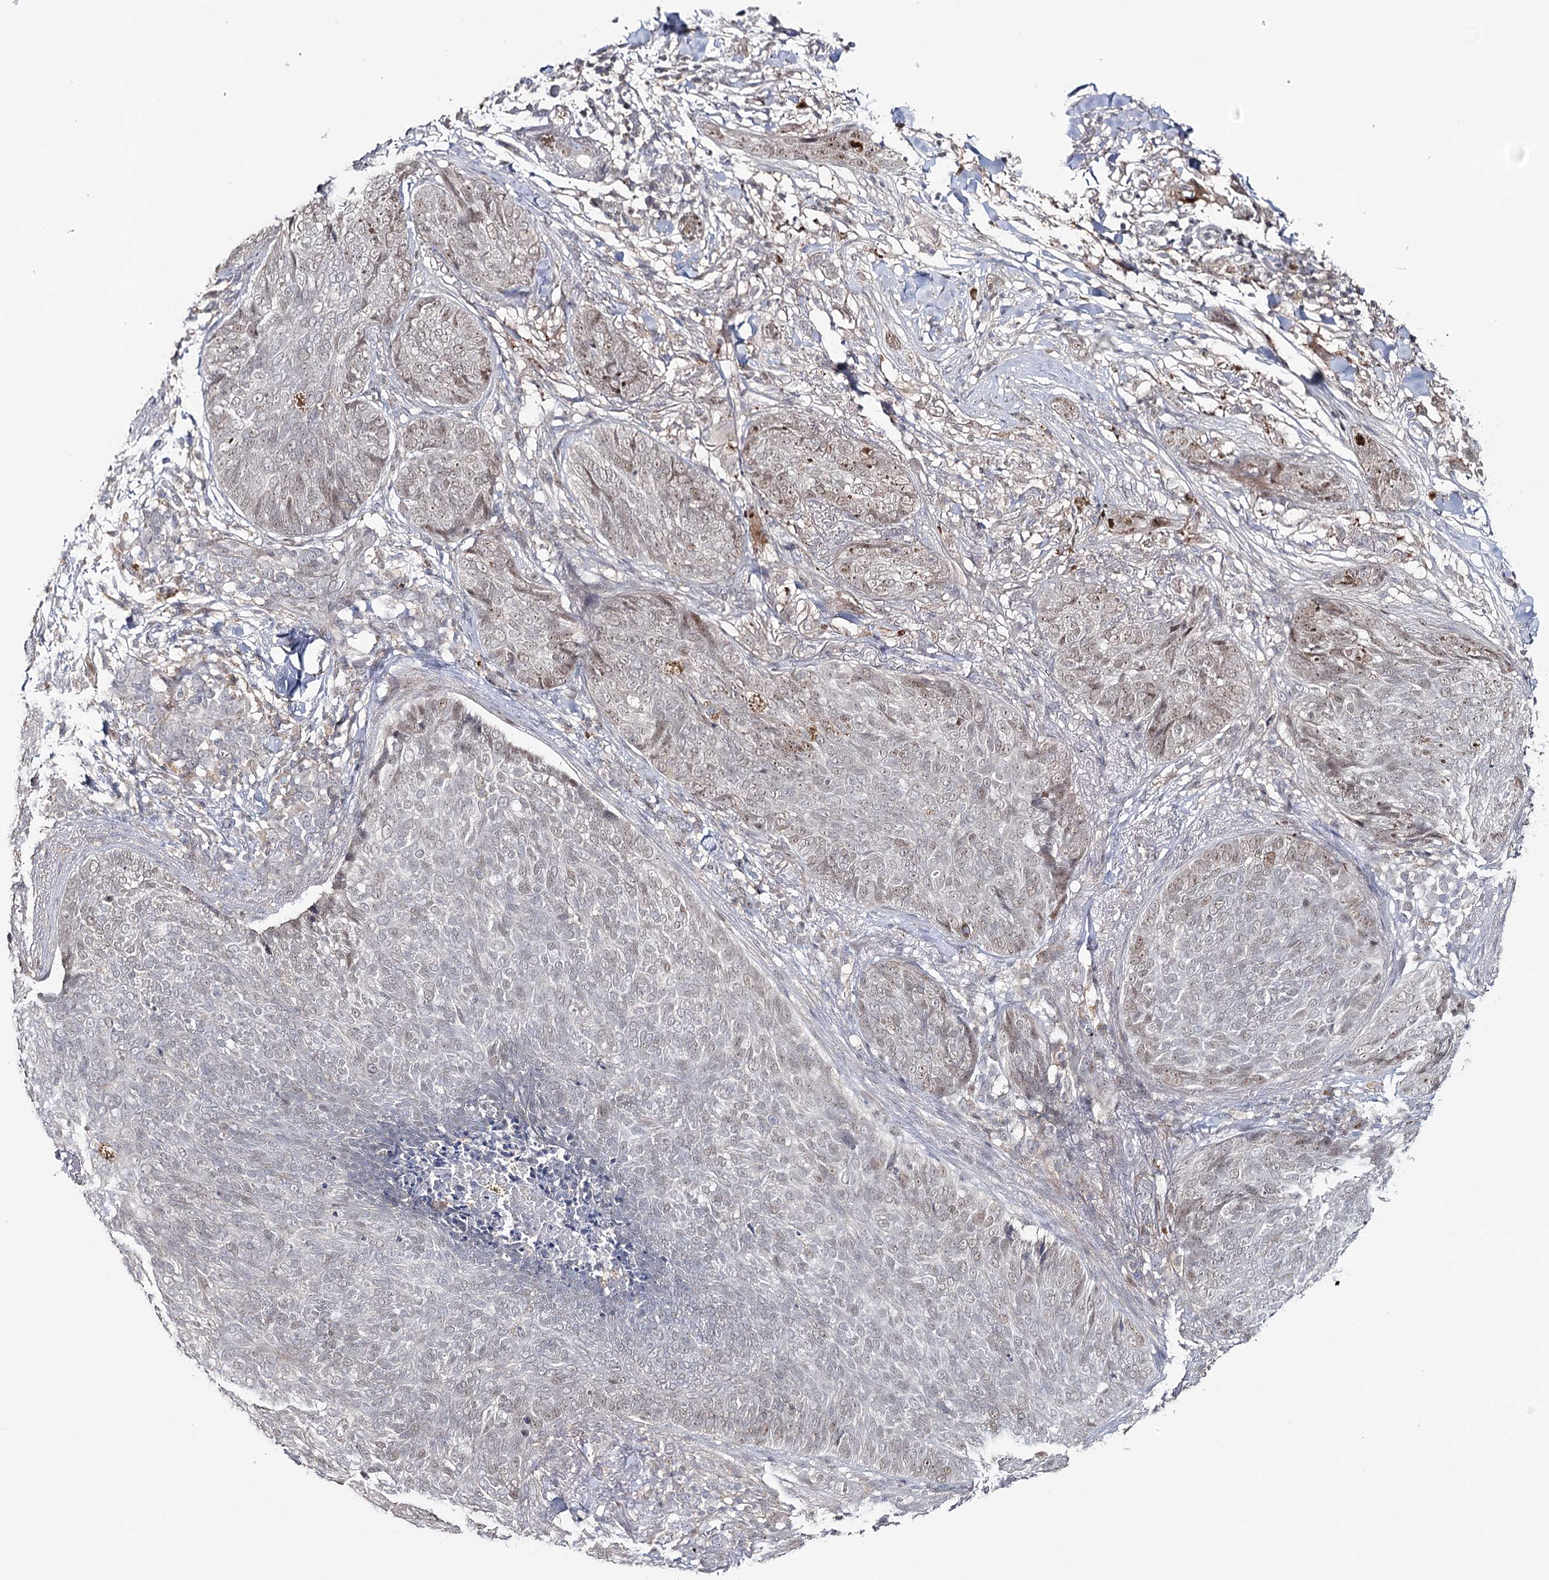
{"staining": {"intensity": "weak", "quantity": "<25%", "location": "nuclear"}, "tissue": "skin cancer", "cell_type": "Tumor cells", "image_type": "cancer", "snomed": [{"axis": "morphology", "description": "Basal cell carcinoma"}, {"axis": "topography", "description": "Skin"}], "caption": "Image shows no significant protein staining in tumor cells of skin basal cell carcinoma.", "gene": "ZC3H8", "patient": {"sex": "male", "age": 85}}